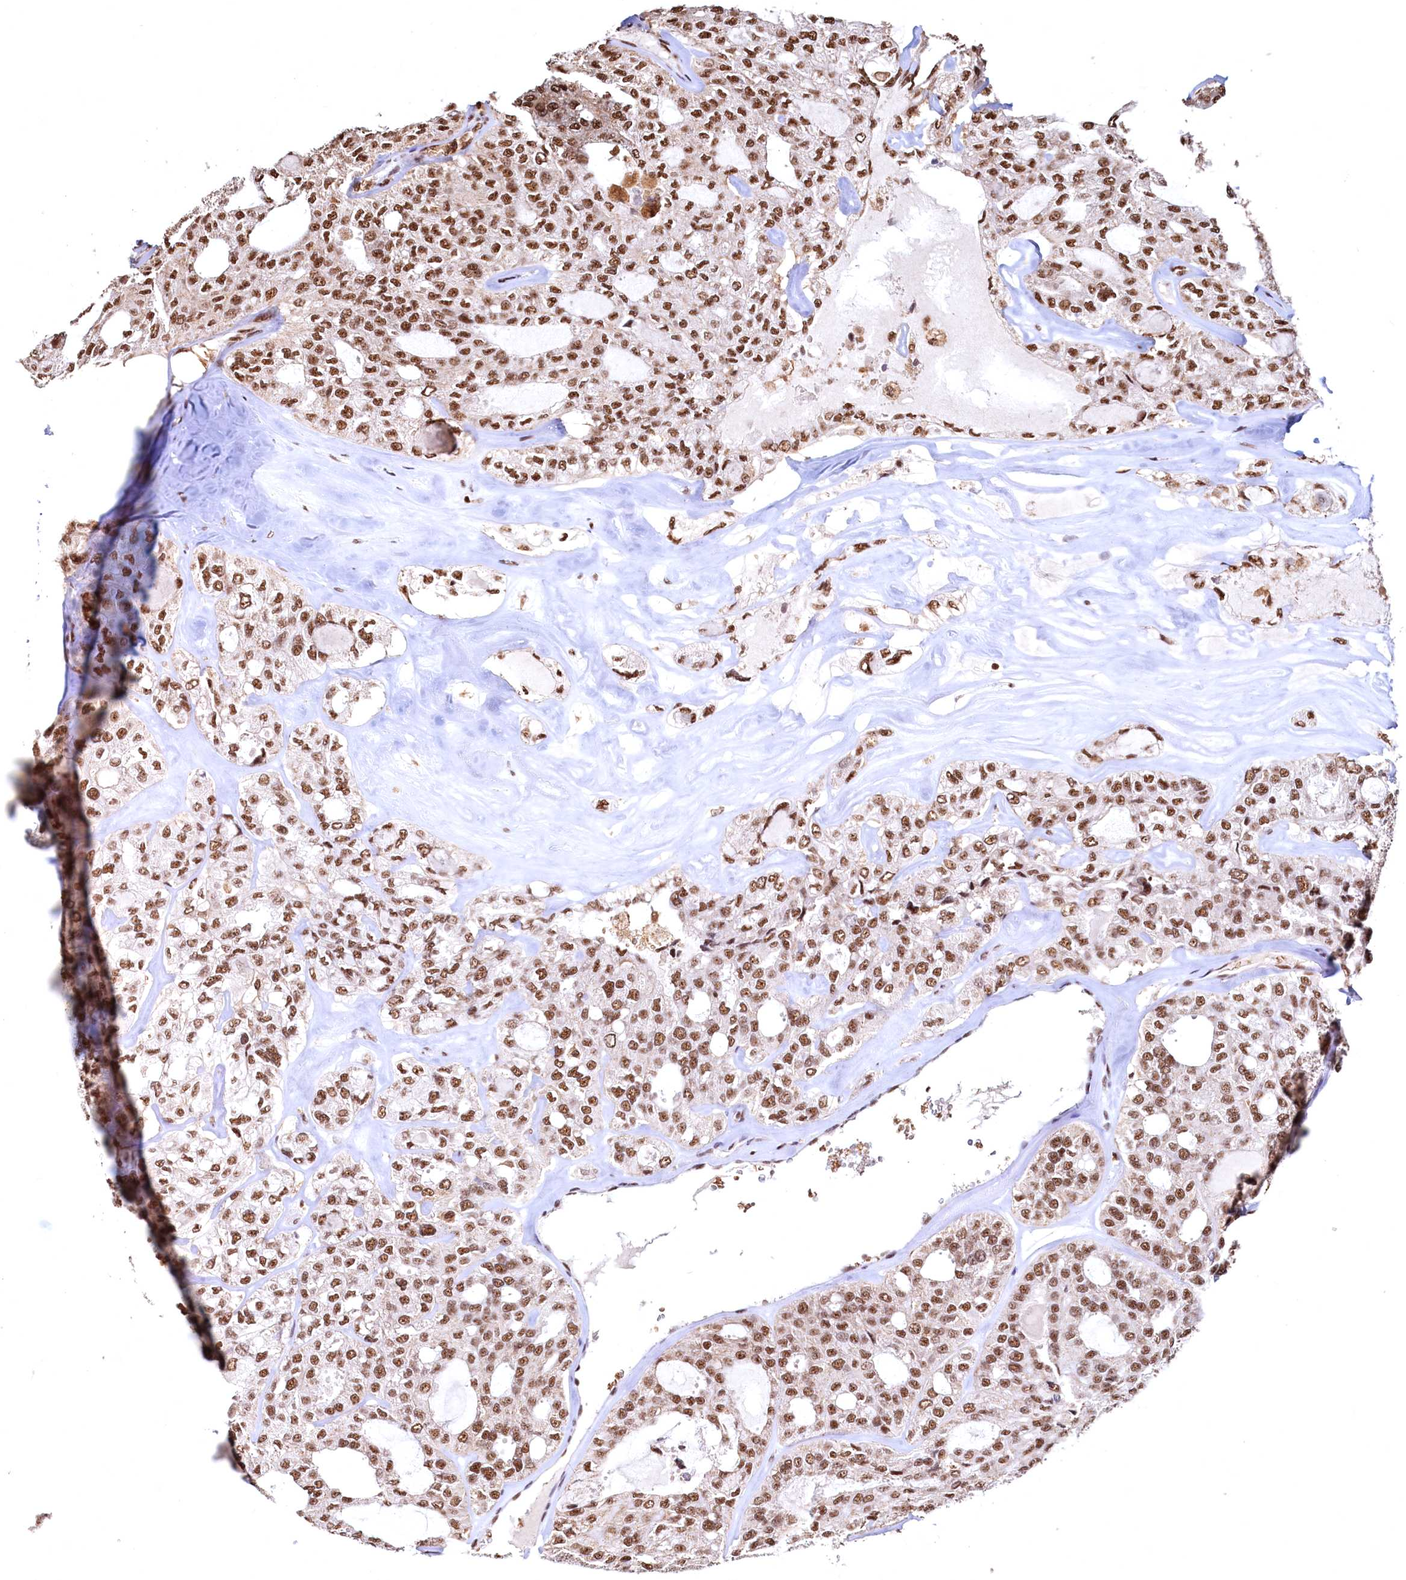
{"staining": {"intensity": "strong", "quantity": ">75%", "location": "nuclear"}, "tissue": "thyroid cancer", "cell_type": "Tumor cells", "image_type": "cancer", "snomed": [{"axis": "morphology", "description": "Follicular adenoma carcinoma, NOS"}, {"axis": "topography", "description": "Thyroid gland"}], "caption": "An image showing strong nuclear expression in approximately >75% of tumor cells in thyroid follicular adenoma carcinoma, as visualized by brown immunohistochemical staining.", "gene": "RSRC2", "patient": {"sex": "male", "age": 75}}